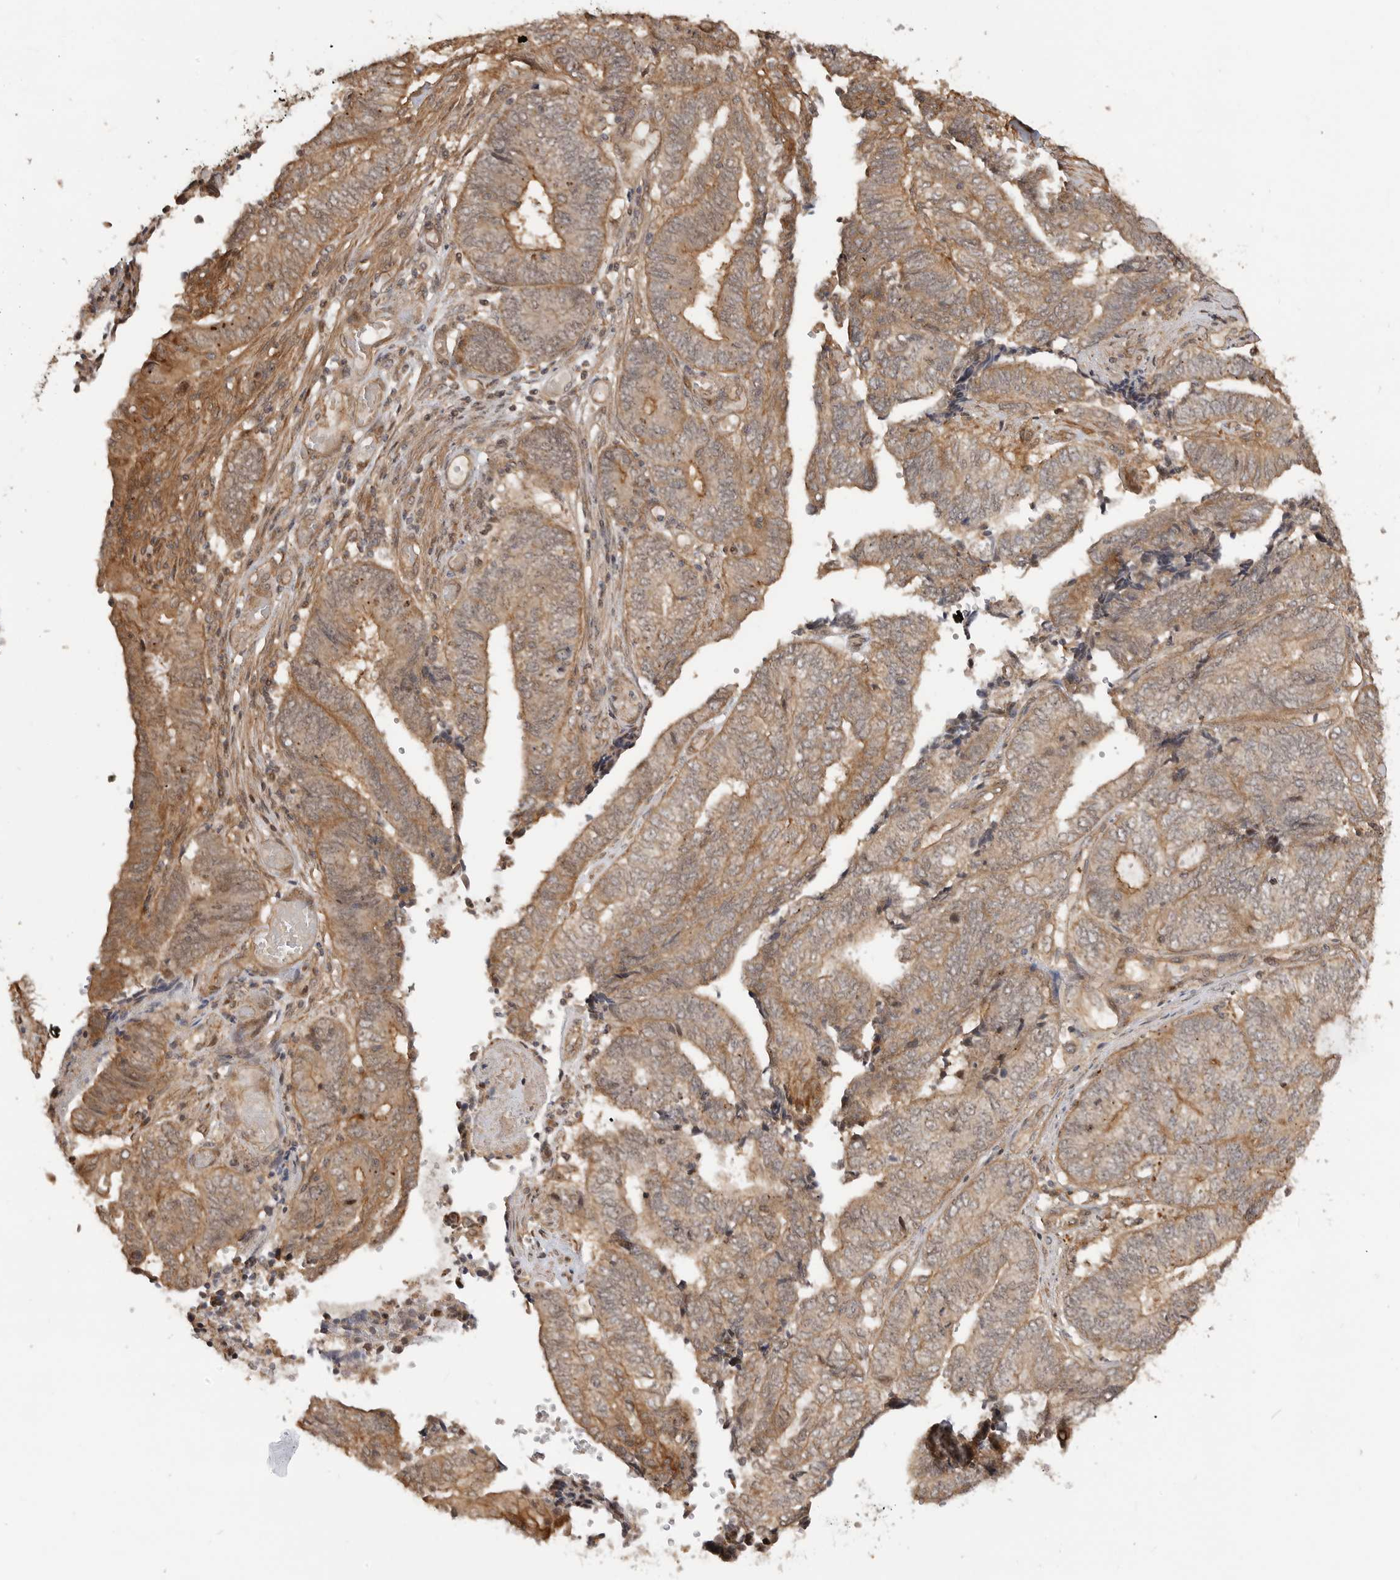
{"staining": {"intensity": "moderate", "quantity": "25%-75%", "location": "cytoplasmic/membranous"}, "tissue": "endometrial cancer", "cell_type": "Tumor cells", "image_type": "cancer", "snomed": [{"axis": "morphology", "description": "Adenocarcinoma, NOS"}, {"axis": "topography", "description": "Uterus"}, {"axis": "topography", "description": "Endometrium"}], "caption": "Adenocarcinoma (endometrial) stained with DAB (3,3'-diaminobenzidine) immunohistochemistry (IHC) shows medium levels of moderate cytoplasmic/membranous staining in about 25%-75% of tumor cells.", "gene": "ADPRS", "patient": {"sex": "female", "age": 70}}